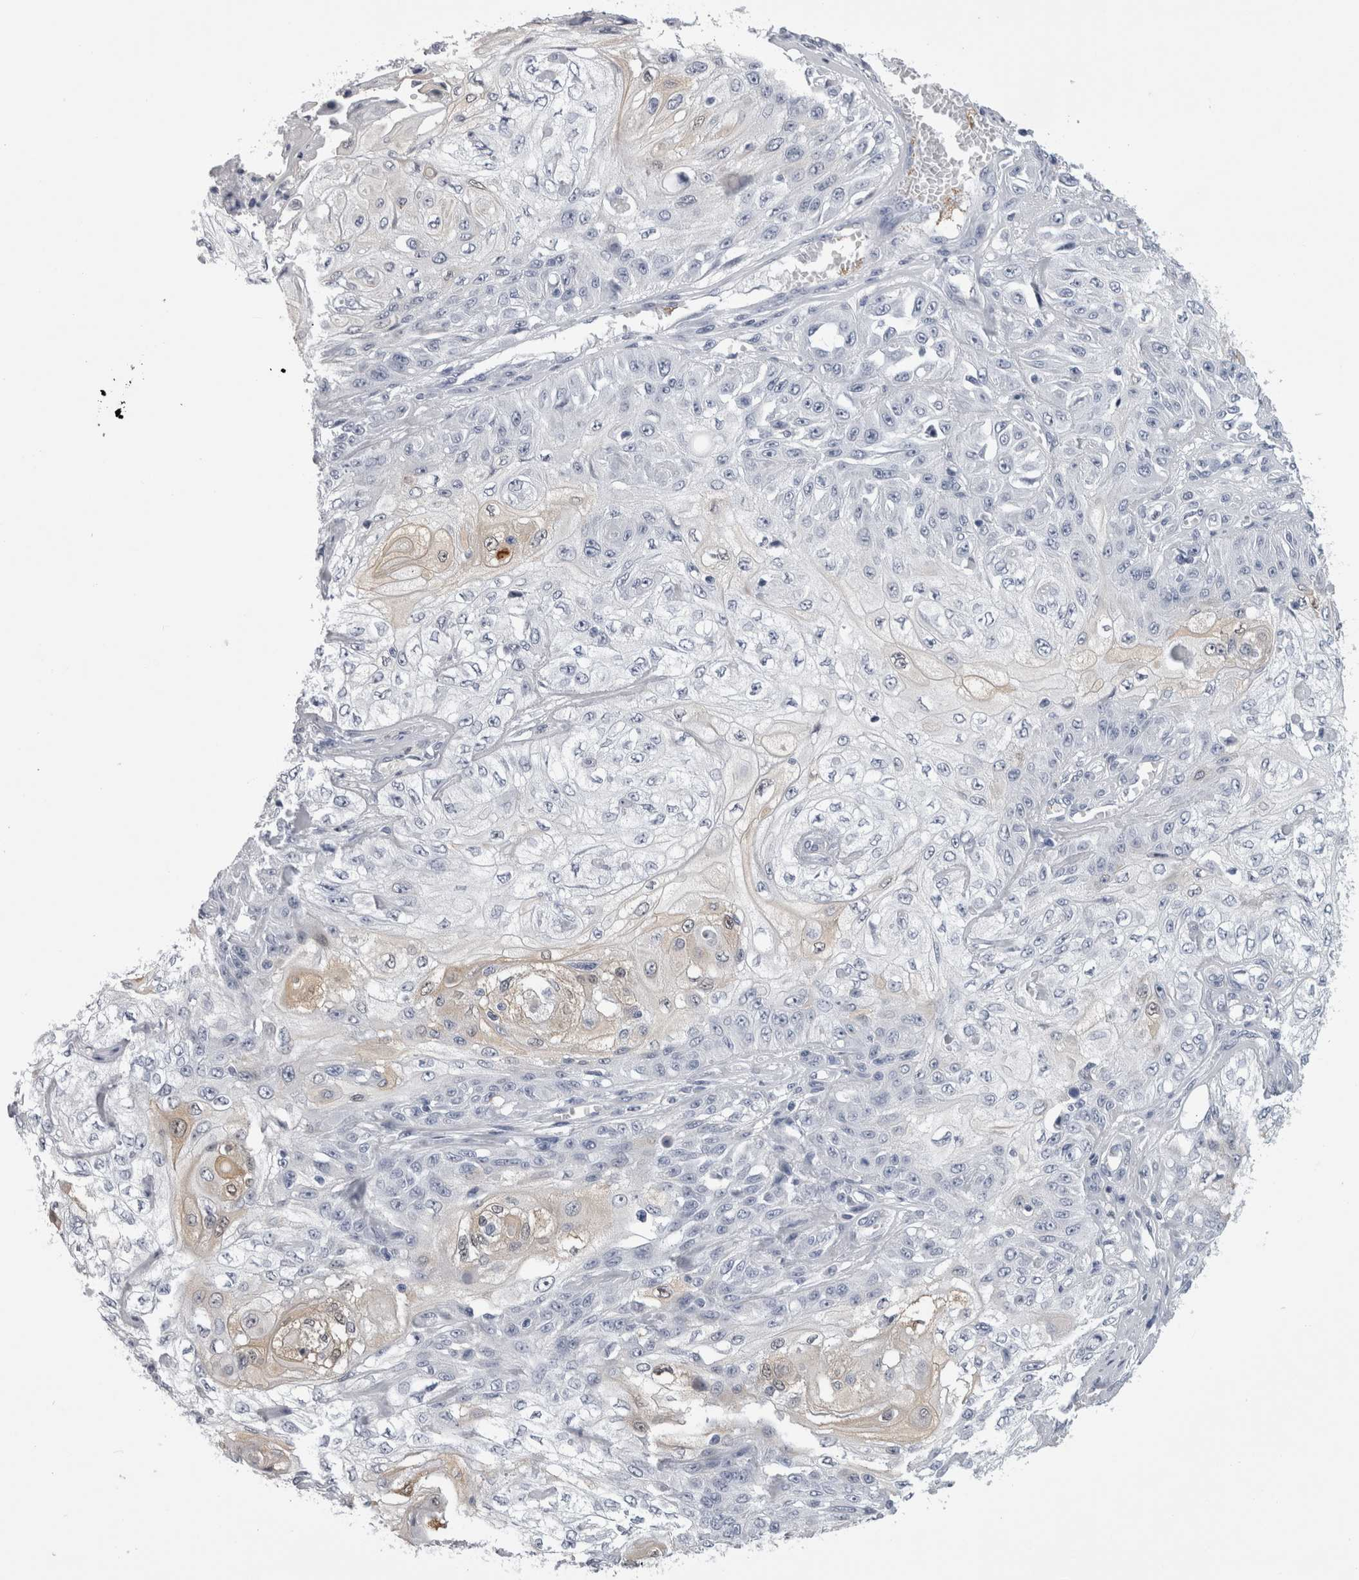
{"staining": {"intensity": "negative", "quantity": "none", "location": "none"}, "tissue": "skin cancer", "cell_type": "Tumor cells", "image_type": "cancer", "snomed": [{"axis": "morphology", "description": "Squamous cell carcinoma, NOS"}, {"axis": "morphology", "description": "Squamous cell carcinoma, metastatic, NOS"}, {"axis": "topography", "description": "Skin"}, {"axis": "topography", "description": "Lymph node"}], "caption": "Immunohistochemistry micrograph of human skin cancer stained for a protein (brown), which shows no expression in tumor cells.", "gene": "ALDH8A1", "patient": {"sex": "male", "age": 75}}